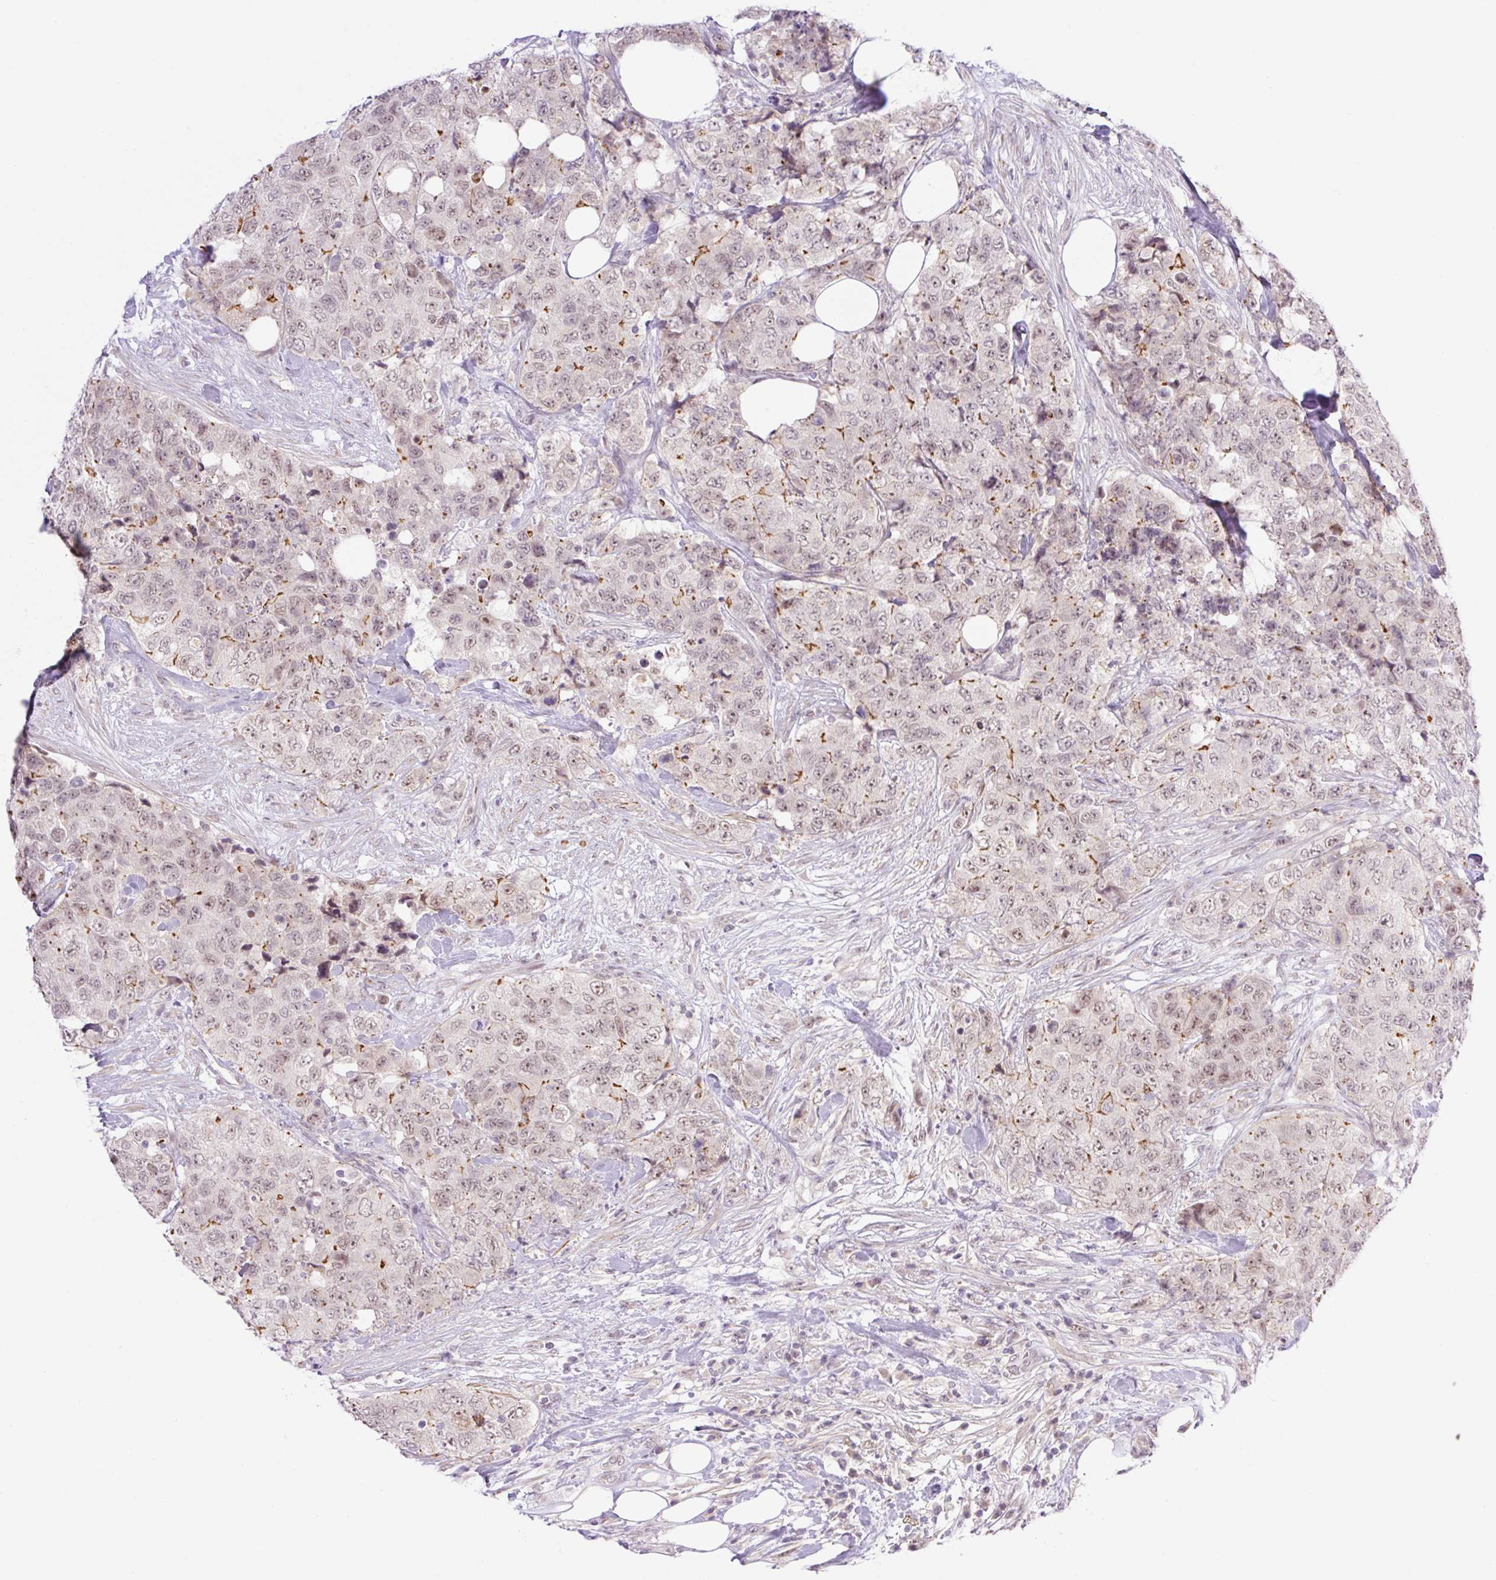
{"staining": {"intensity": "moderate", "quantity": "<25%", "location": "cytoplasmic/membranous,nuclear"}, "tissue": "urothelial cancer", "cell_type": "Tumor cells", "image_type": "cancer", "snomed": [{"axis": "morphology", "description": "Urothelial carcinoma, High grade"}, {"axis": "topography", "description": "Urinary bladder"}], "caption": "Immunohistochemistry (IHC) photomicrograph of urothelial carcinoma (high-grade) stained for a protein (brown), which shows low levels of moderate cytoplasmic/membranous and nuclear expression in about <25% of tumor cells.", "gene": "ICE1", "patient": {"sex": "female", "age": 78}}